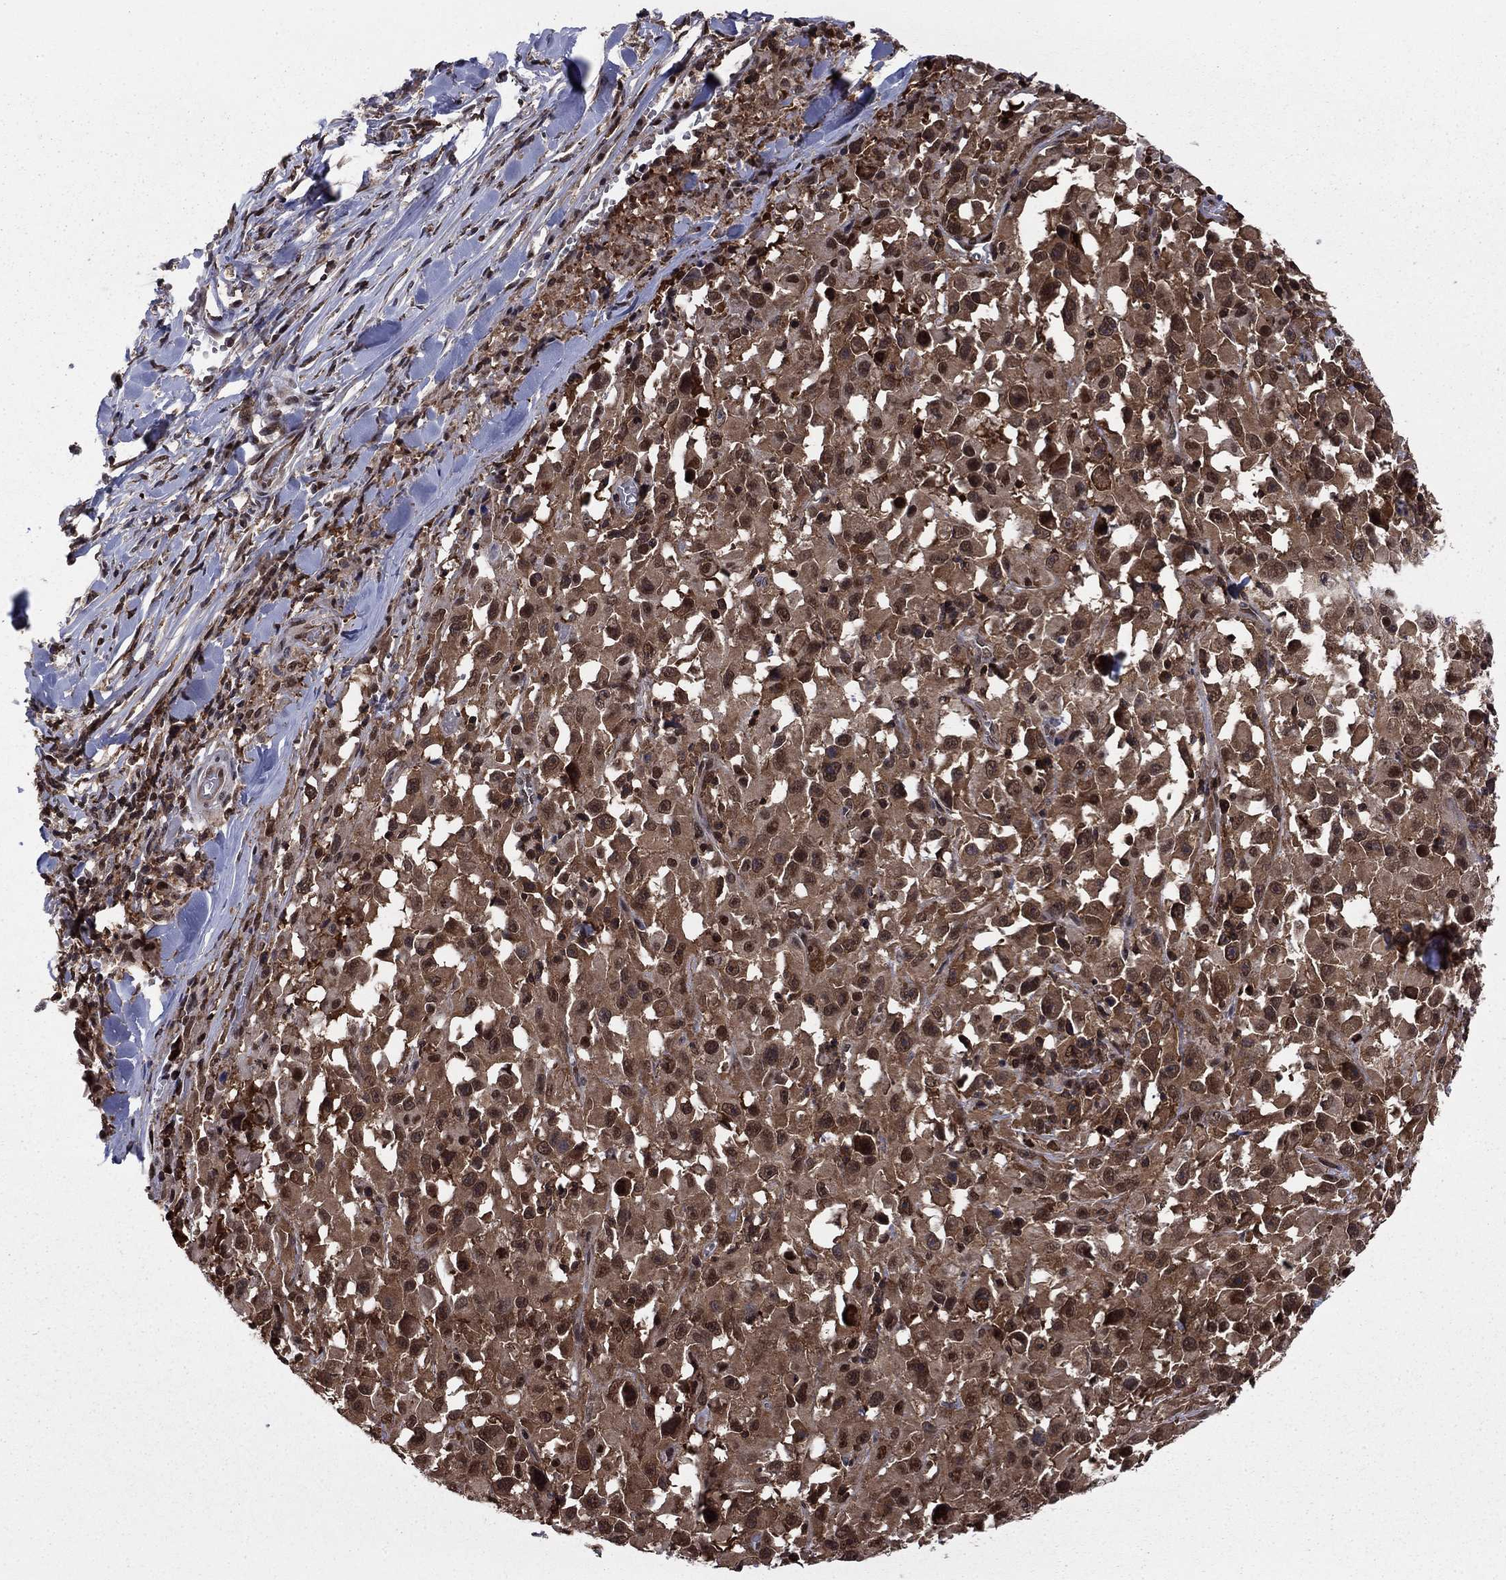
{"staining": {"intensity": "moderate", "quantity": "25%-75%", "location": "cytoplasmic/membranous,nuclear"}, "tissue": "melanoma", "cell_type": "Tumor cells", "image_type": "cancer", "snomed": [{"axis": "morphology", "description": "Malignant melanoma, Metastatic site"}, {"axis": "topography", "description": "Lymph node"}], "caption": "A photomicrograph showing moderate cytoplasmic/membranous and nuclear expression in about 25%-75% of tumor cells in malignant melanoma (metastatic site), as visualized by brown immunohistochemical staining.", "gene": "PSMD2", "patient": {"sex": "male", "age": 50}}